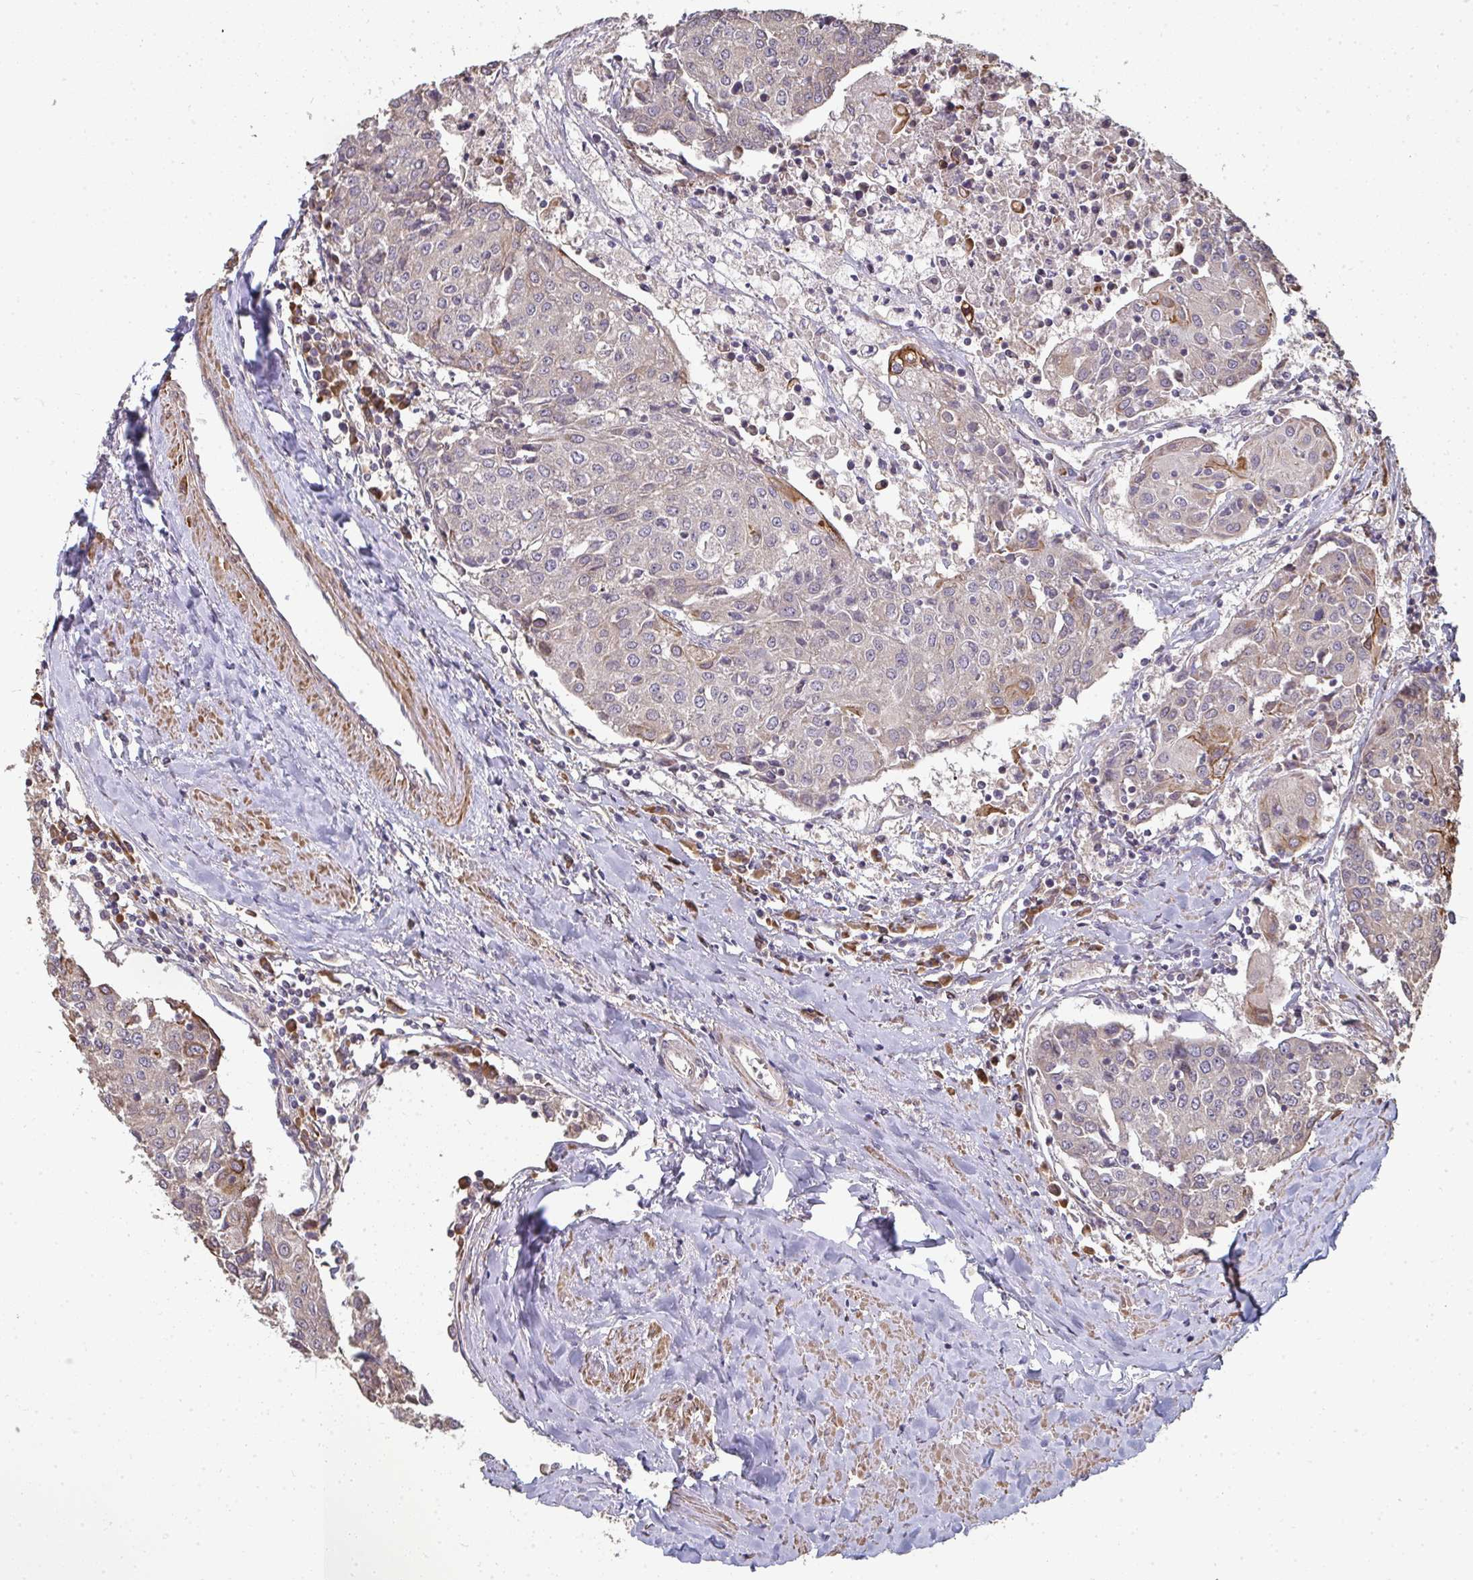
{"staining": {"intensity": "moderate", "quantity": "<25%", "location": "cytoplasmic/membranous"}, "tissue": "urothelial cancer", "cell_type": "Tumor cells", "image_type": "cancer", "snomed": [{"axis": "morphology", "description": "Urothelial carcinoma, High grade"}, {"axis": "topography", "description": "Urinary bladder"}], "caption": "Protein expression analysis of human urothelial cancer reveals moderate cytoplasmic/membranous positivity in approximately <25% of tumor cells.", "gene": "ZFYVE28", "patient": {"sex": "female", "age": 85}}